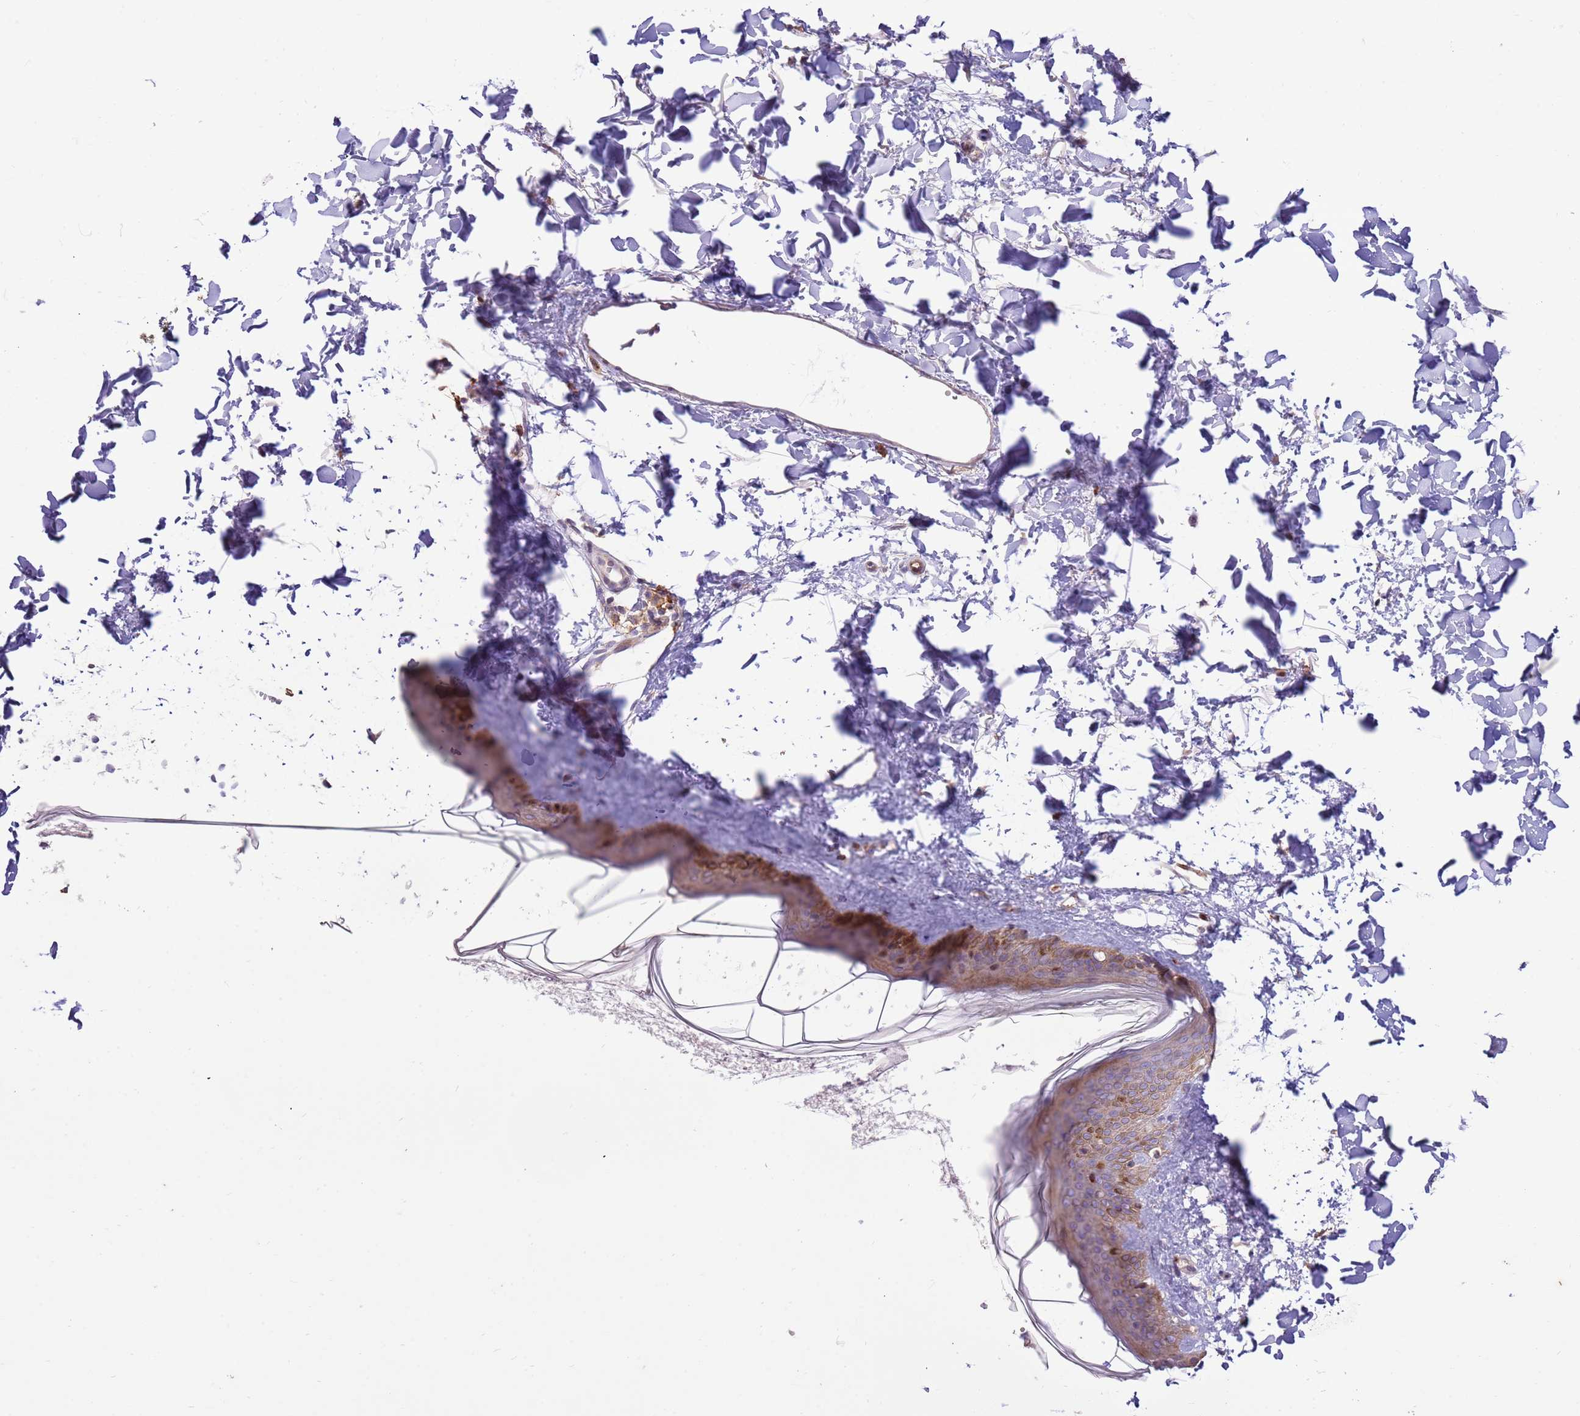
{"staining": {"intensity": "negative", "quantity": "none", "location": "none"}, "tissue": "skin", "cell_type": "Fibroblasts", "image_type": "normal", "snomed": [{"axis": "morphology", "description": "Normal tissue, NOS"}, {"axis": "topography", "description": "Skin"}], "caption": "Immunohistochemistry (IHC) of normal skin reveals no staining in fibroblasts.", "gene": "LGI4", "patient": {"sex": "female", "age": 58}}